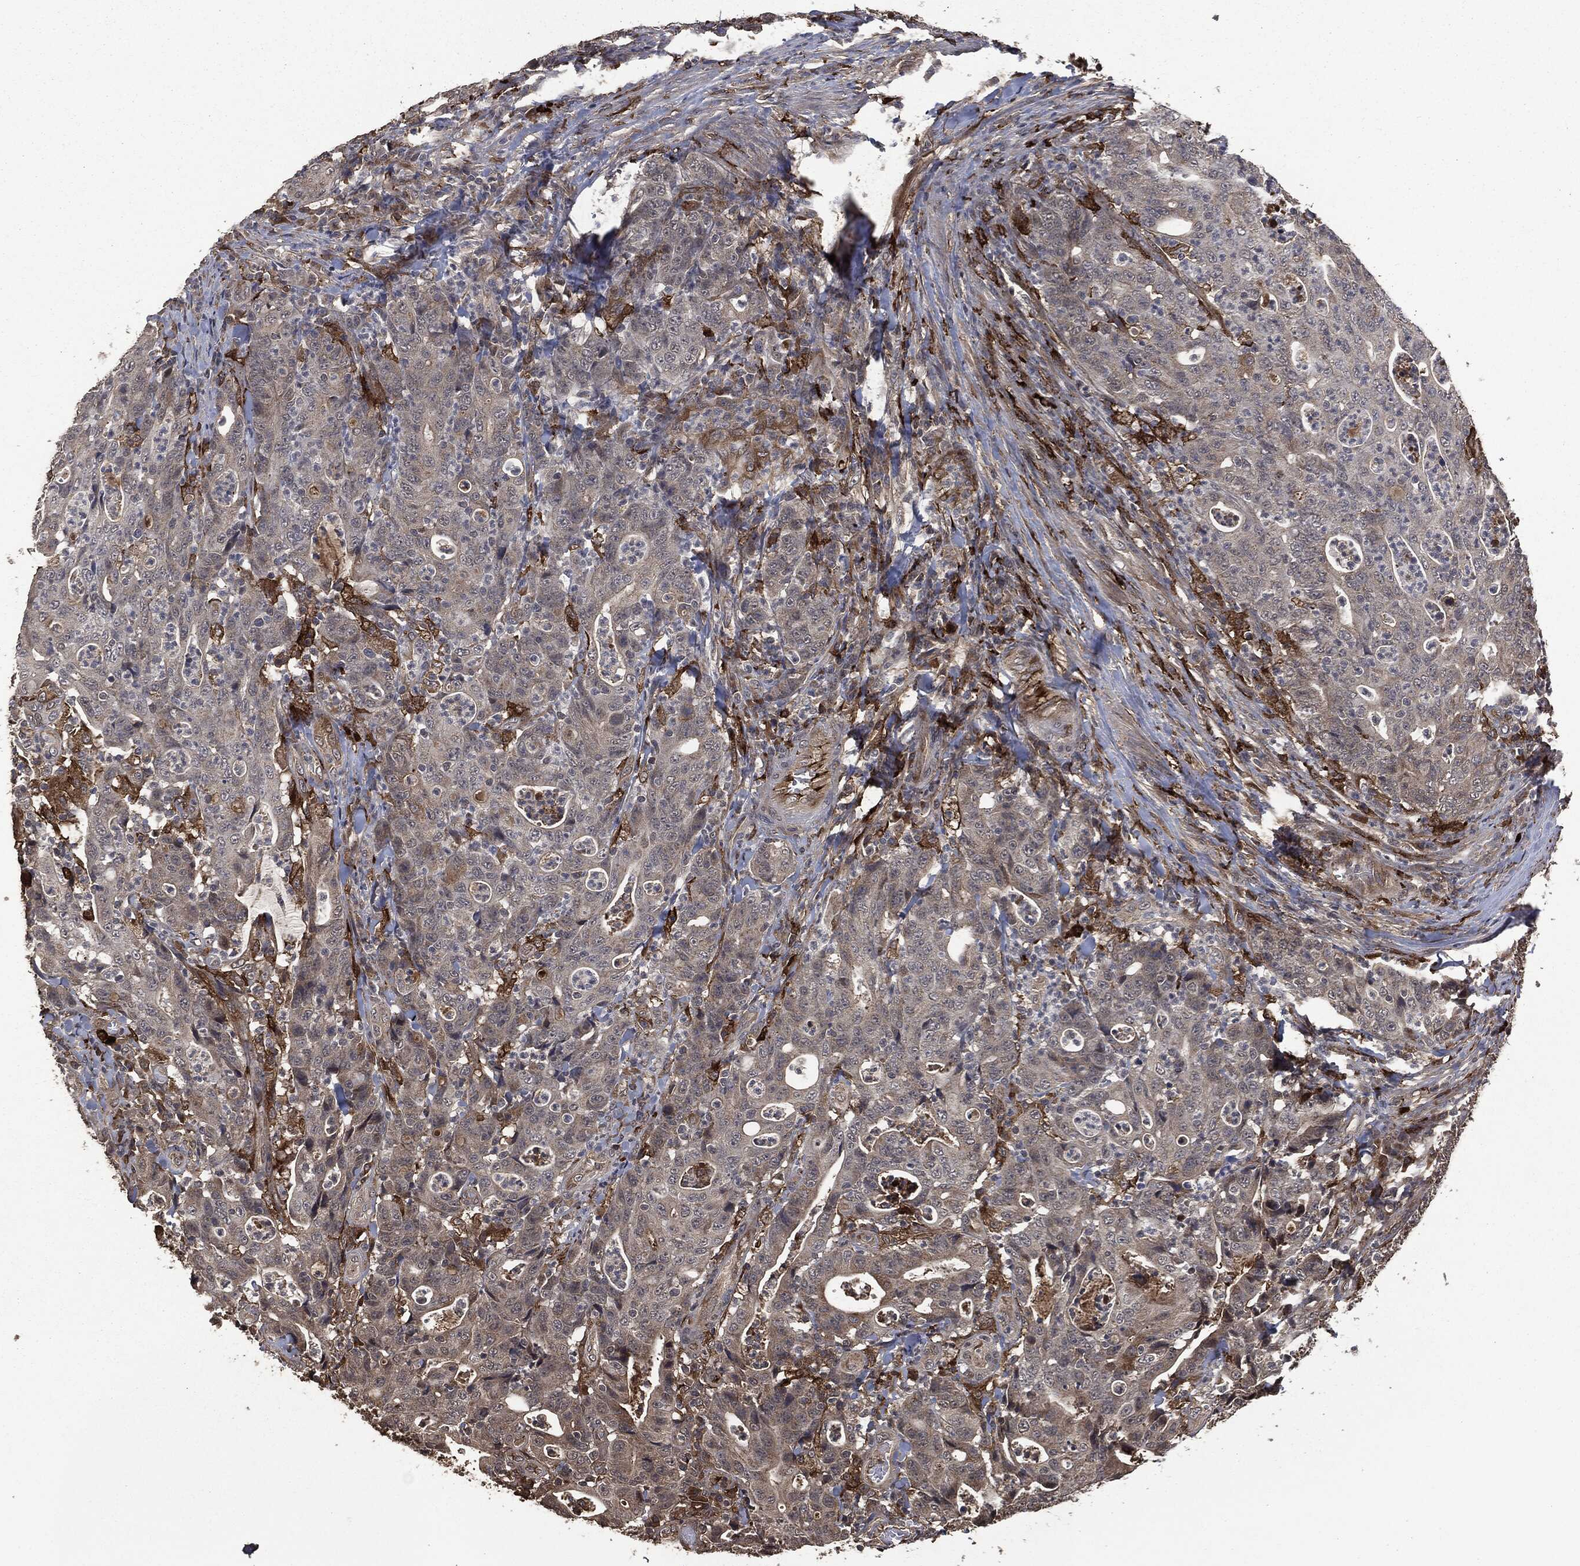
{"staining": {"intensity": "weak", "quantity": "<25%", "location": "cytoplasmic/membranous"}, "tissue": "colorectal cancer", "cell_type": "Tumor cells", "image_type": "cancer", "snomed": [{"axis": "morphology", "description": "Adenocarcinoma, NOS"}, {"axis": "topography", "description": "Colon"}], "caption": "This image is of adenocarcinoma (colorectal) stained with immunohistochemistry to label a protein in brown with the nuclei are counter-stained blue. There is no positivity in tumor cells.", "gene": "CRABP2", "patient": {"sex": "male", "age": 70}}